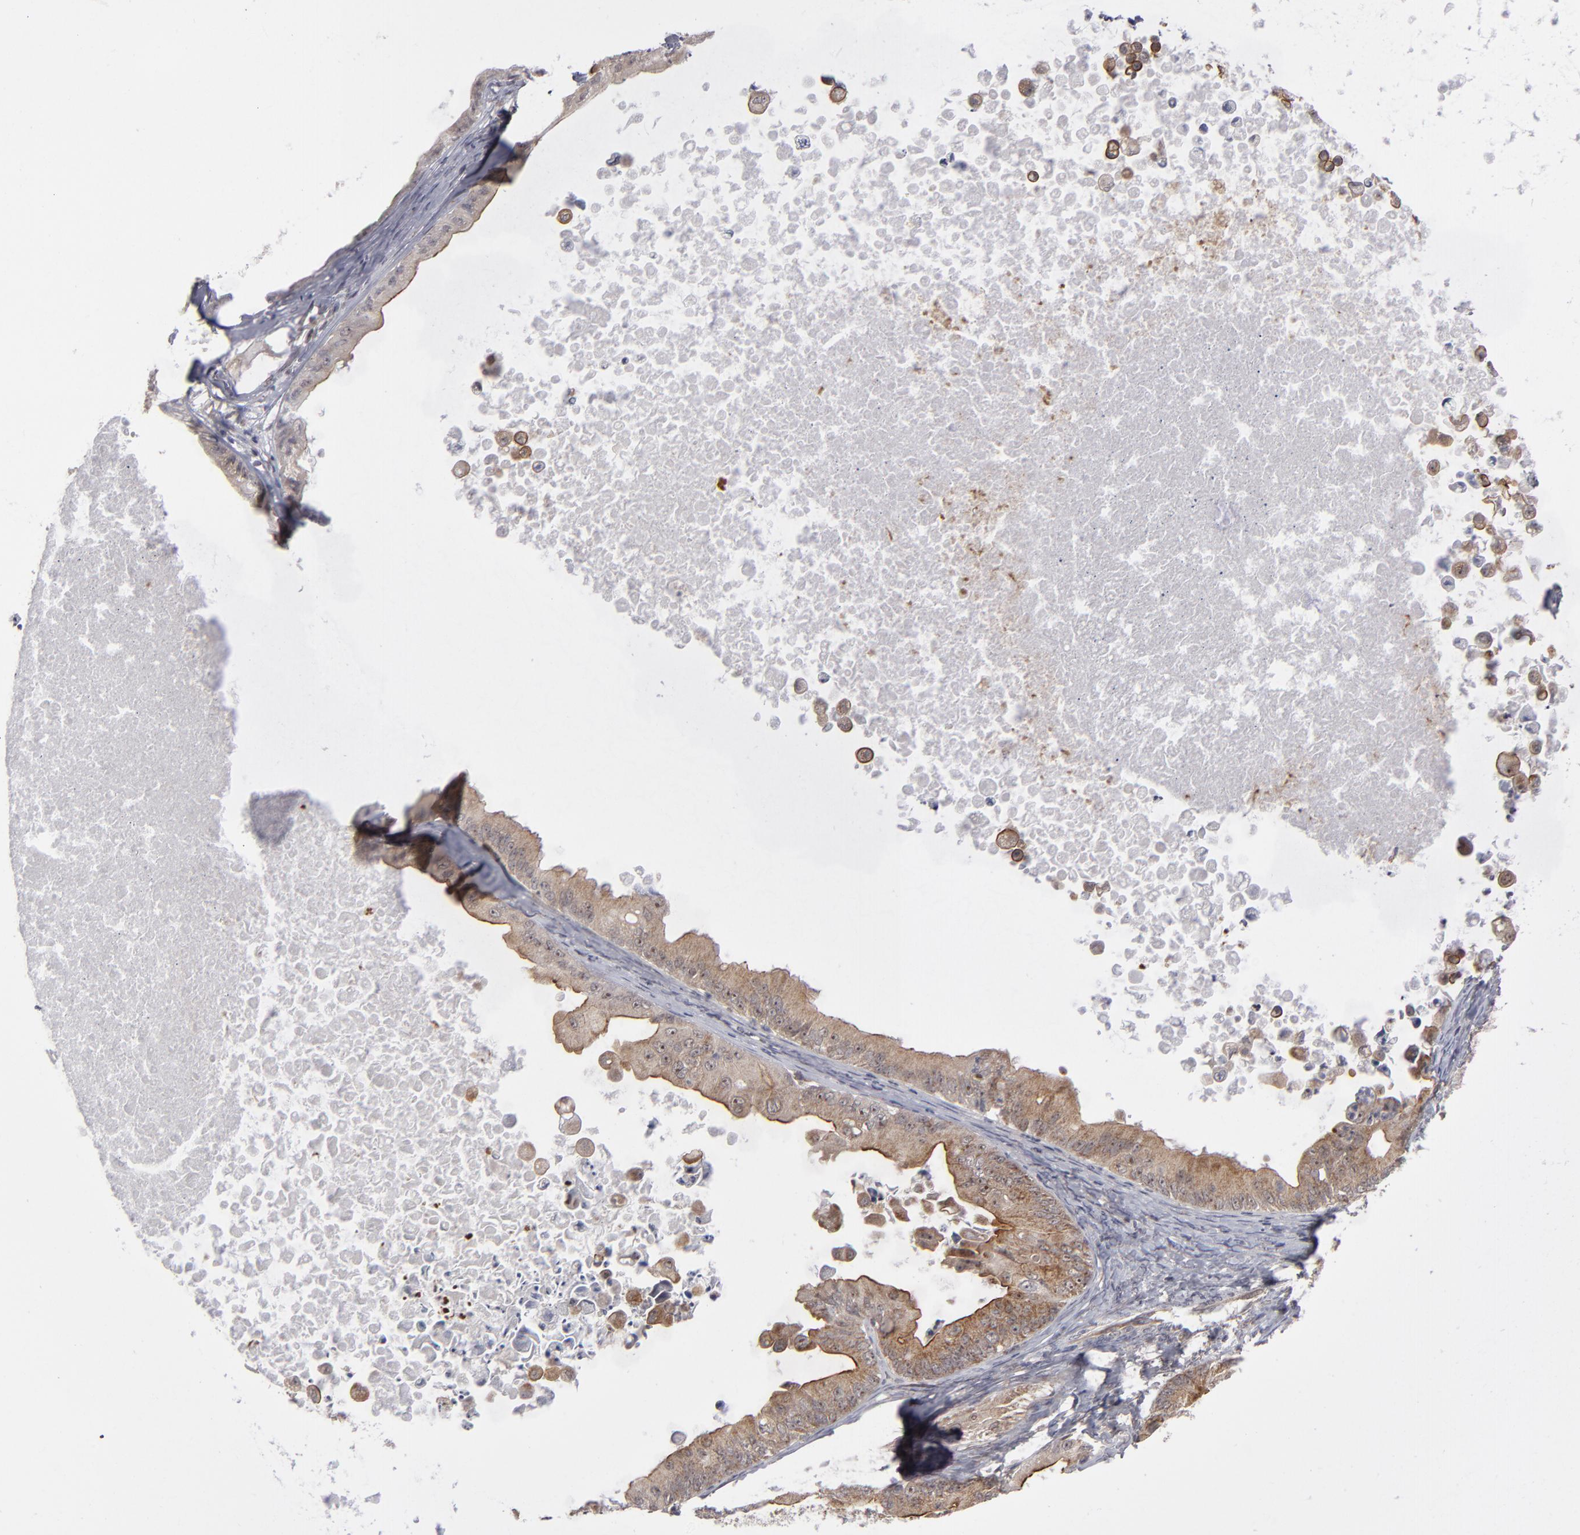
{"staining": {"intensity": "moderate", "quantity": "25%-75%", "location": "cytoplasmic/membranous"}, "tissue": "ovarian cancer", "cell_type": "Tumor cells", "image_type": "cancer", "snomed": [{"axis": "morphology", "description": "Cystadenocarcinoma, mucinous, NOS"}, {"axis": "topography", "description": "Ovary"}], "caption": "High-magnification brightfield microscopy of mucinous cystadenocarcinoma (ovarian) stained with DAB (3,3'-diaminobenzidine) (brown) and counterstained with hematoxylin (blue). tumor cells exhibit moderate cytoplasmic/membranous positivity is seen in approximately25%-75% of cells.", "gene": "GLCCI1", "patient": {"sex": "female", "age": 37}}